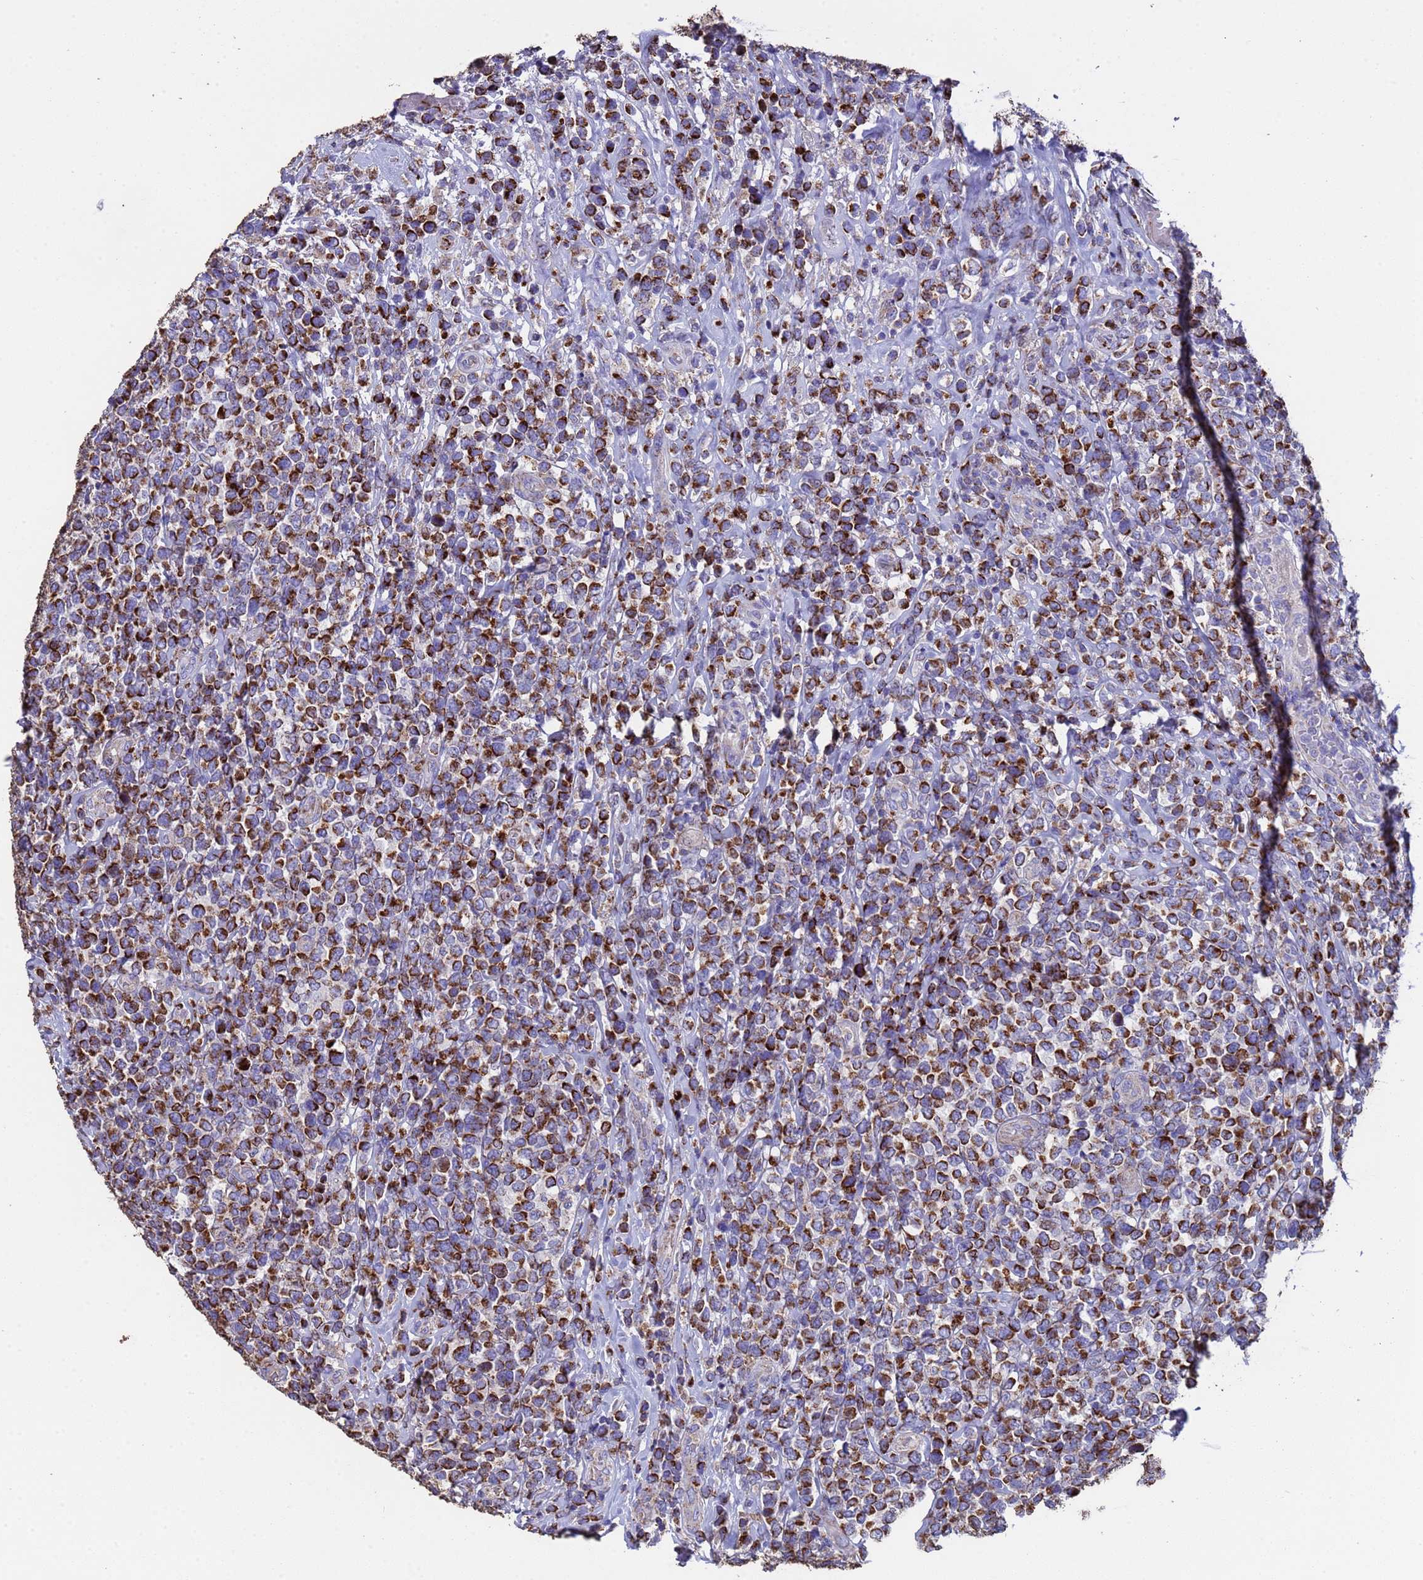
{"staining": {"intensity": "strong", "quantity": ">75%", "location": "cytoplasmic/membranous"}, "tissue": "lymphoma", "cell_type": "Tumor cells", "image_type": "cancer", "snomed": [{"axis": "morphology", "description": "Malignant lymphoma, non-Hodgkin's type, High grade"}, {"axis": "topography", "description": "Soft tissue"}], "caption": "High-magnification brightfield microscopy of lymphoma stained with DAB (3,3'-diaminobenzidine) (brown) and counterstained with hematoxylin (blue). tumor cells exhibit strong cytoplasmic/membranous staining is seen in about>75% of cells.", "gene": "ZNFX1", "patient": {"sex": "female", "age": 56}}